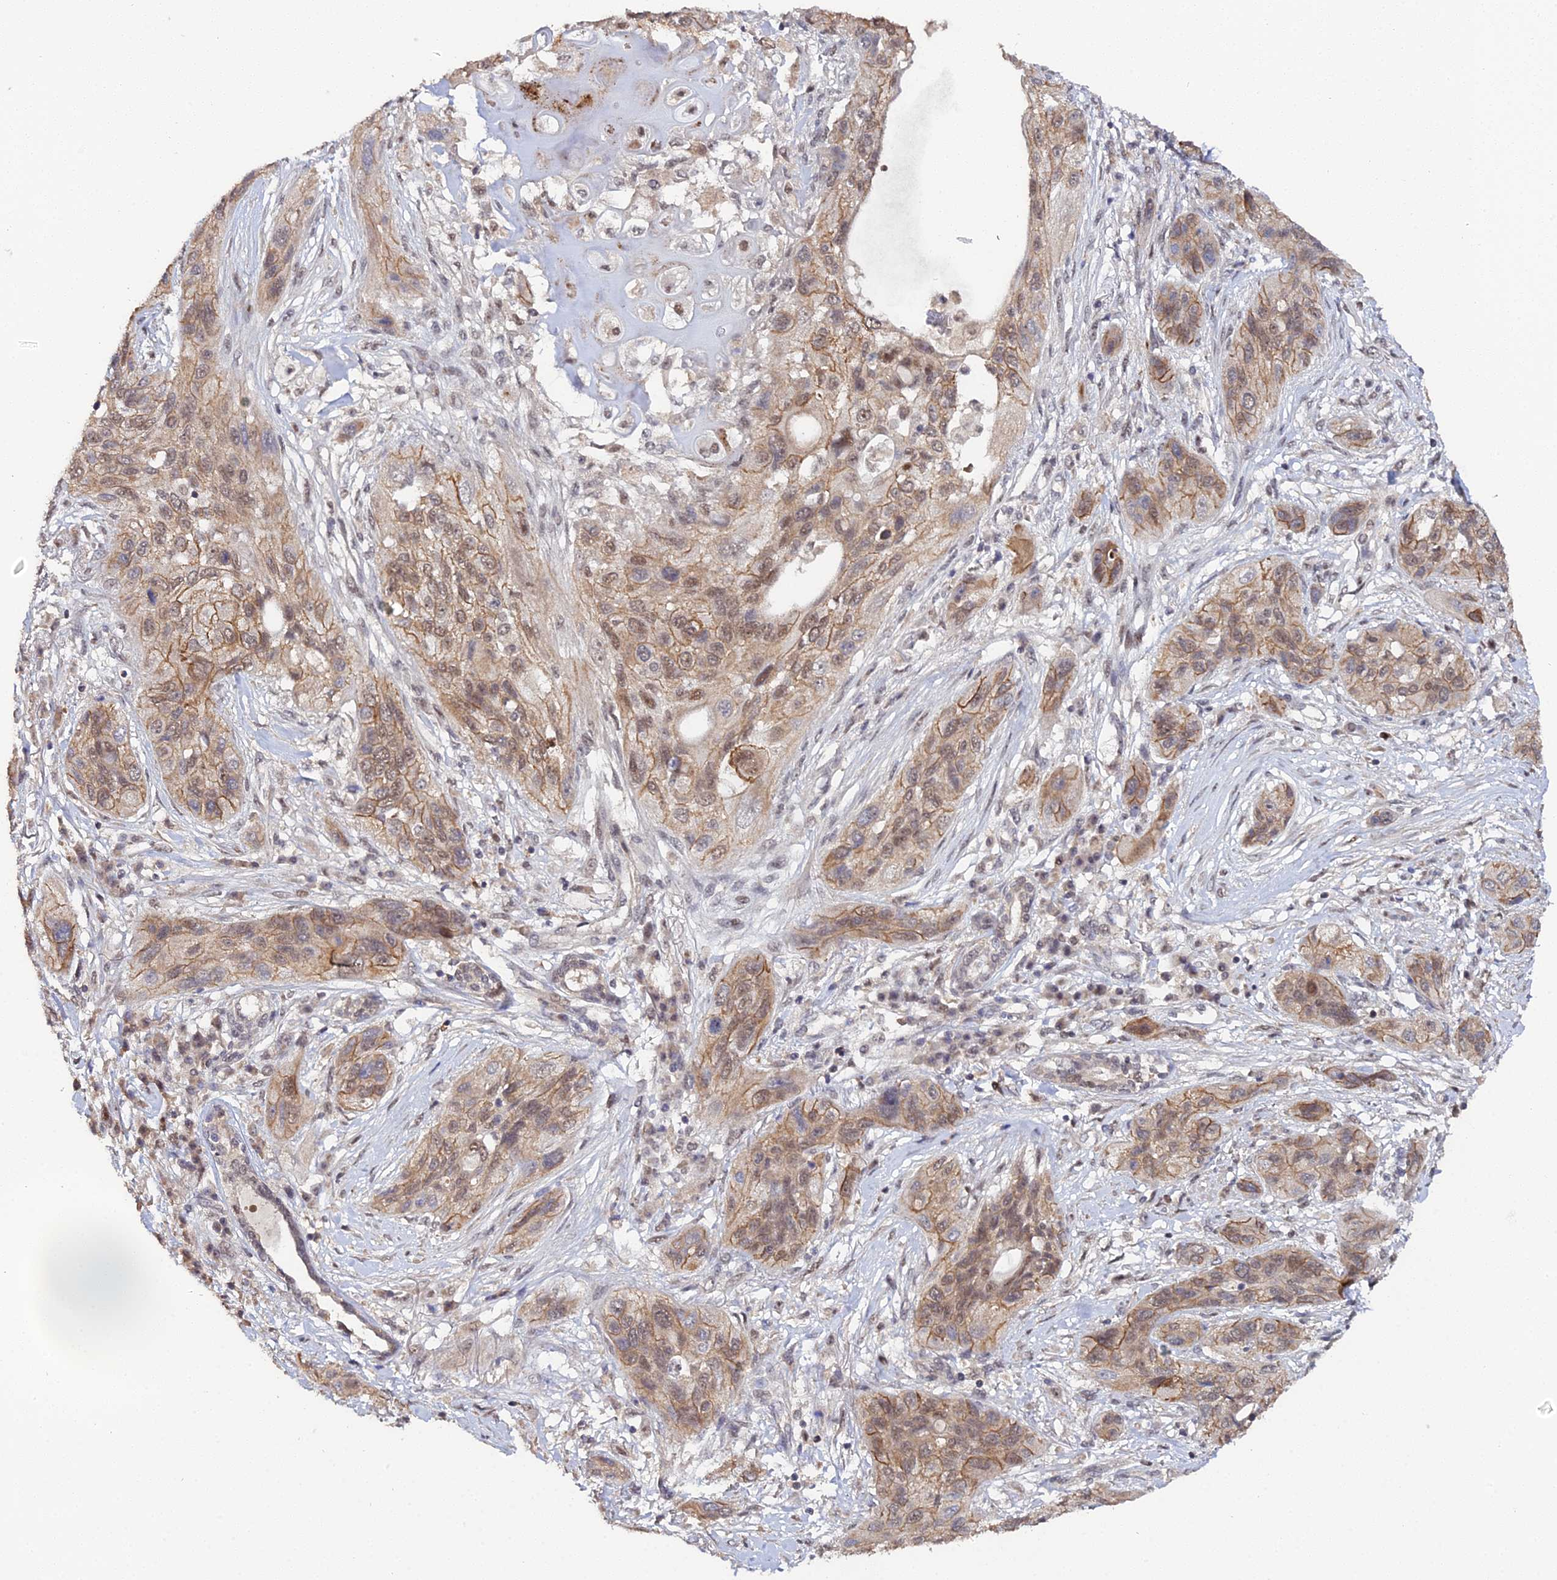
{"staining": {"intensity": "moderate", "quantity": "25%-75%", "location": "cytoplasmic/membranous,nuclear"}, "tissue": "lung cancer", "cell_type": "Tumor cells", "image_type": "cancer", "snomed": [{"axis": "morphology", "description": "Squamous cell carcinoma, NOS"}, {"axis": "topography", "description": "Lung"}], "caption": "The histopathology image reveals immunohistochemical staining of lung cancer. There is moderate cytoplasmic/membranous and nuclear expression is appreciated in approximately 25%-75% of tumor cells.", "gene": "ERCC5", "patient": {"sex": "female", "age": 70}}